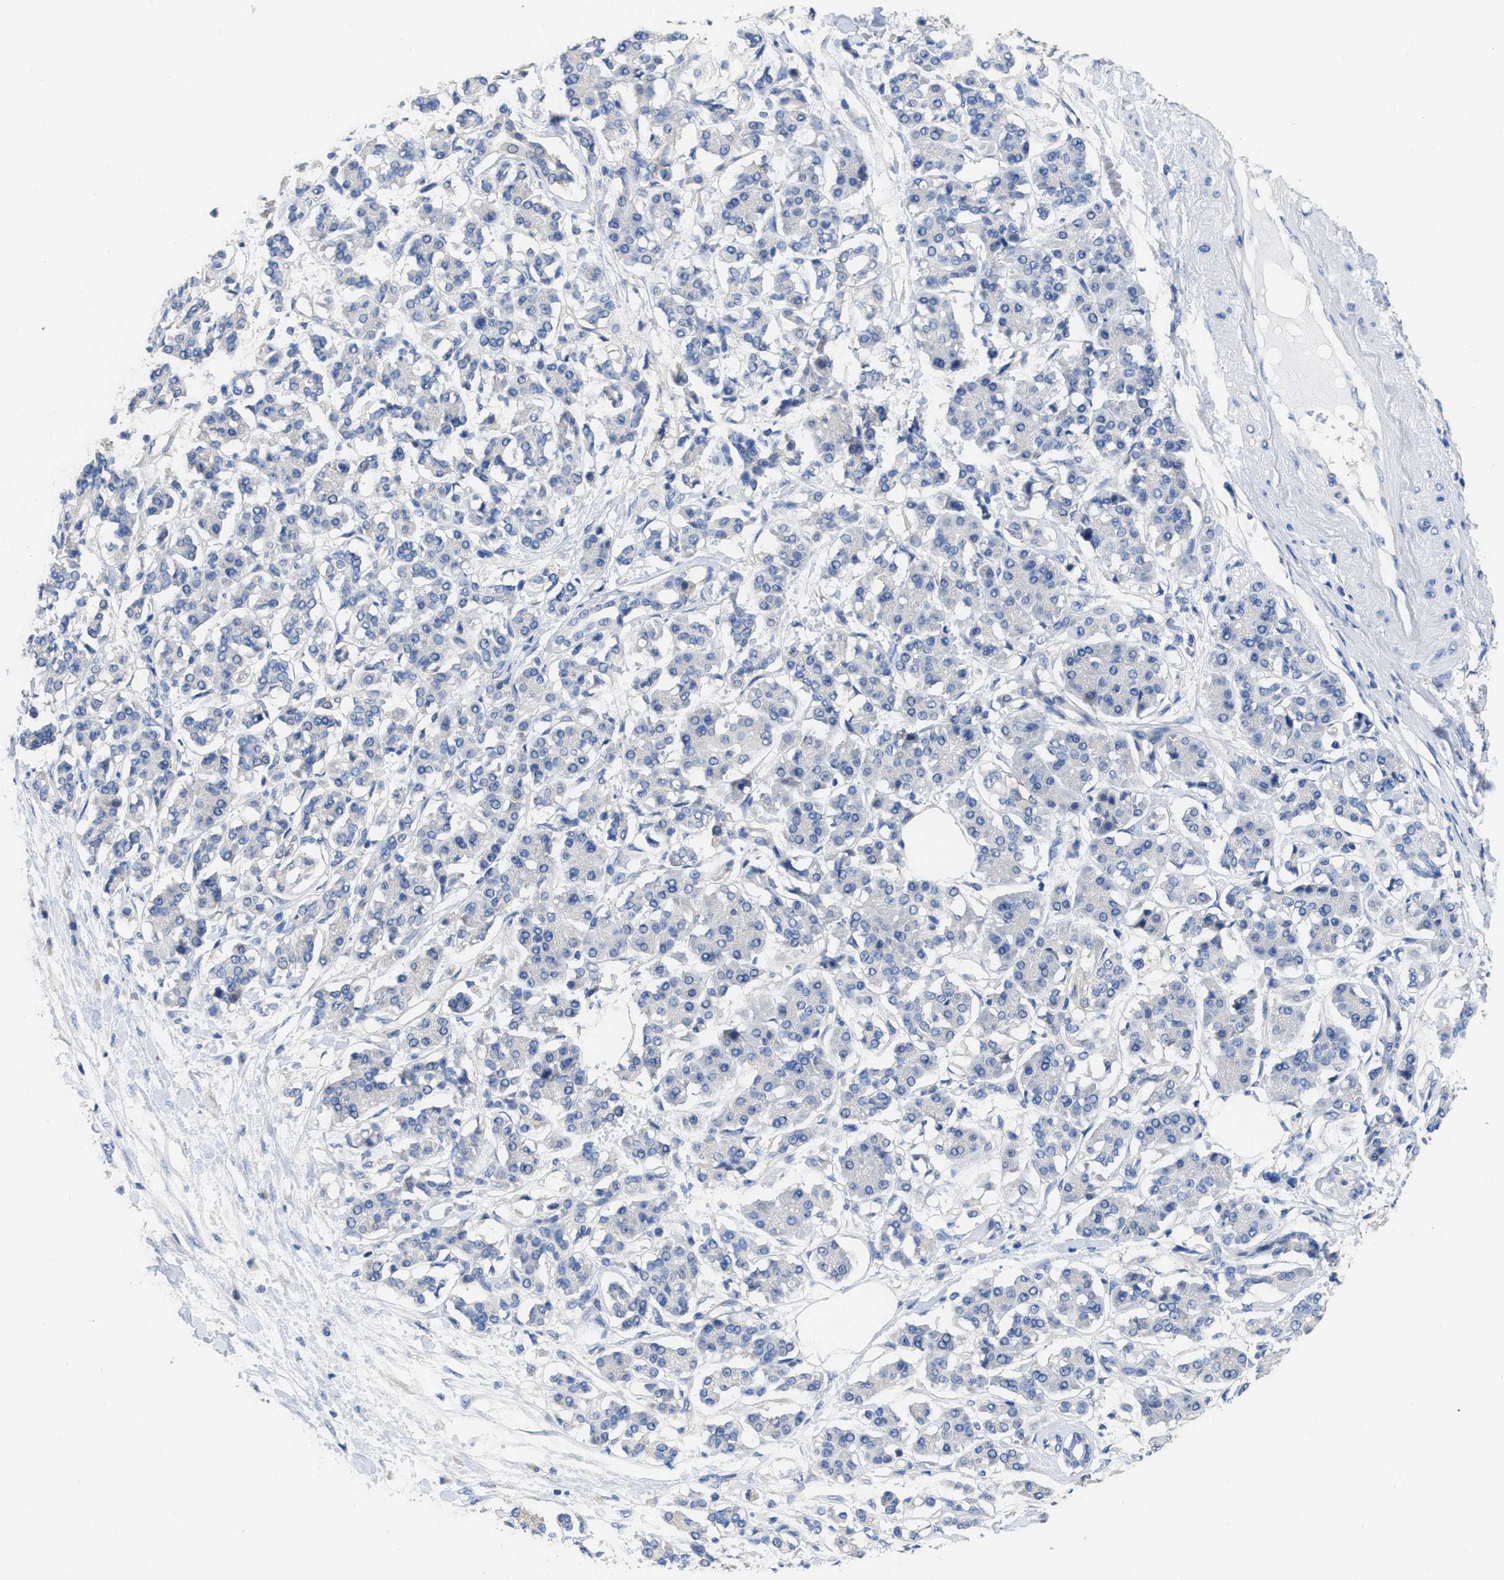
{"staining": {"intensity": "negative", "quantity": "none", "location": "none"}, "tissue": "pancreatic cancer", "cell_type": "Tumor cells", "image_type": "cancer", "snomed": [{"axis": "morphology", "description": "Adenocarcinoma, NOS"}, {"axis": "topography", "description": "Pancreas"}], "caption": "A histopathology image of human pancreatic adenocarcinoma is negative for staining in tumor cells.", "gene": "CA9", "patient": {"sex": "female", "age": 56}}